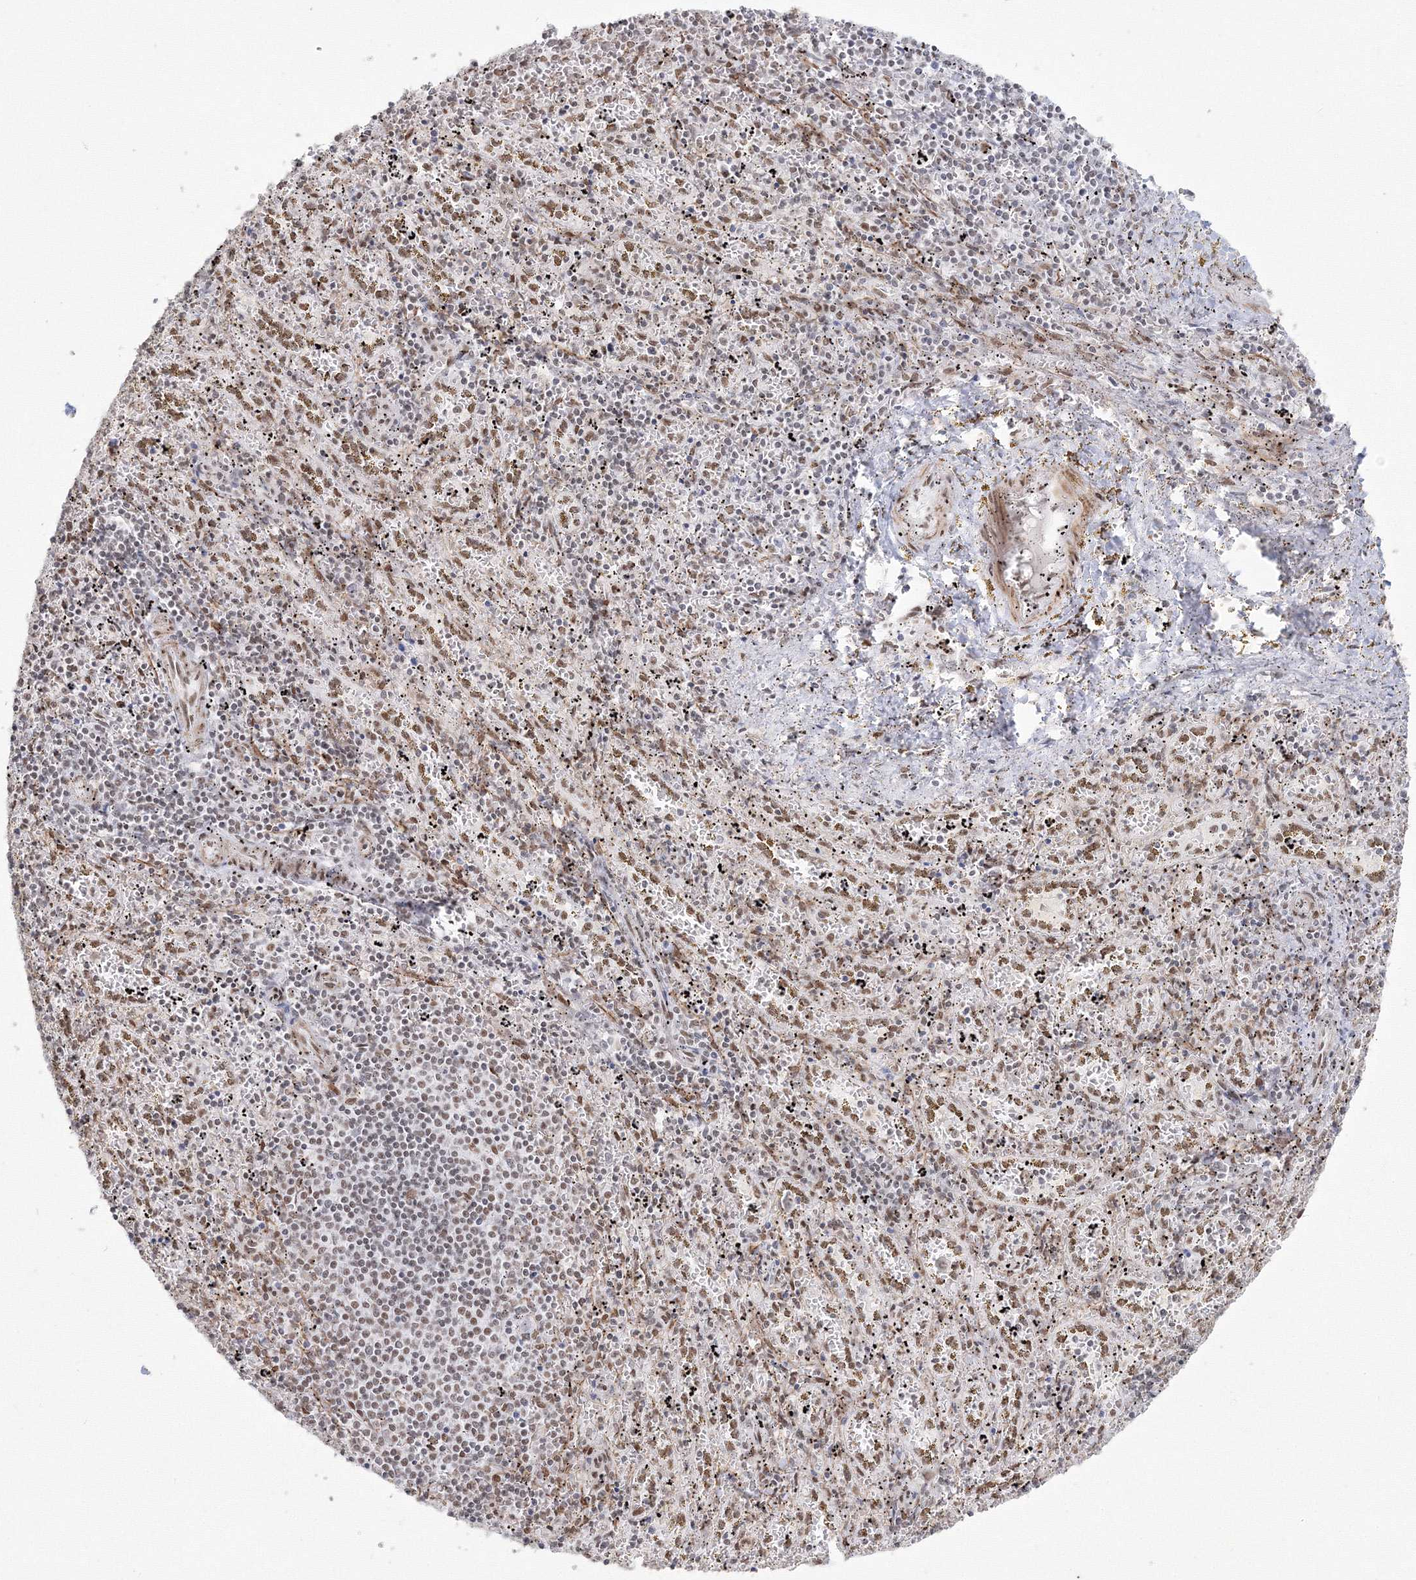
{"staining": {"intensity": "moderate", "quantity": "25%-75%", "location": "nuclear"}, "tissue": "spleen", "cell_type": "Cells in red pulp", "image_type": "normal", "snomed": [{"axis": "morphology", "description": "Normal tissue, NOS"}, {"axis": "topography", "description": "Spleen"}], "caption": "Spleen stained for a protein demonstrates moderate nuclear positivity in cells in red pulp. (DAB (3,3'-diaminobenzidine) IHC, brown staining for protein, blue staining for nuclei).", "gene": "ZNF638", "patient": {"sex": "male", "age": 11}}